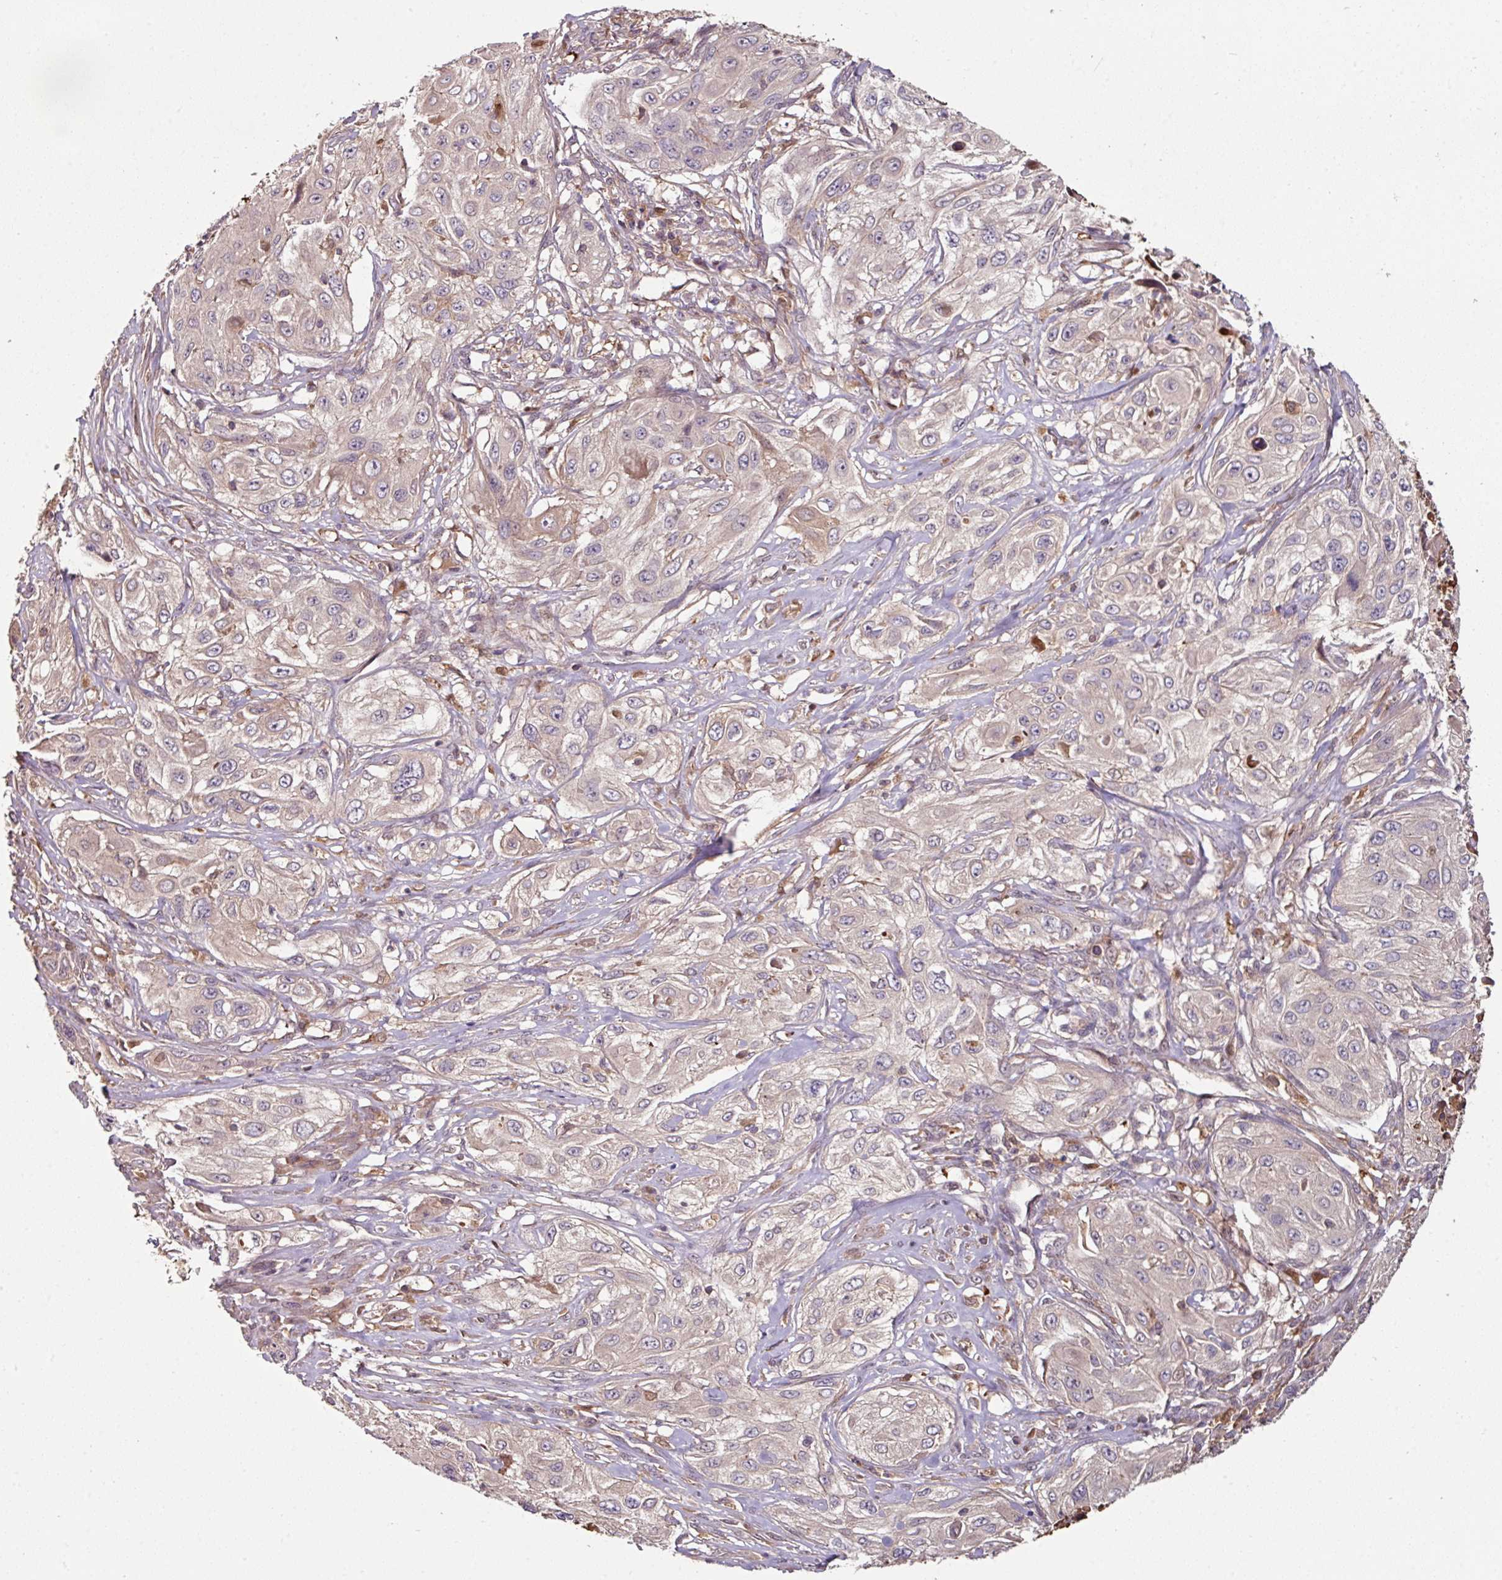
{"staining": {"intensity": "moderate", "quantity": "25%-75%", "location": "cytoplasmic/membranous"}, "tissue": "cervical cancer", "cell_type": "Tumor cells", "image_type": "cancer", "snomed": [{"axis": "morphology", "description": "Squamous cell carcinoma, NOS"}, {"axis": "topography", "description": "Cervix"}], "caption": "Moderate cytoplasmic/membranous protein positivity is identified in about 25%-75% of tumor cells in cervical cancer.", "gene": "GNPDA1", "patient": {"sex": "female", "age": 42}}